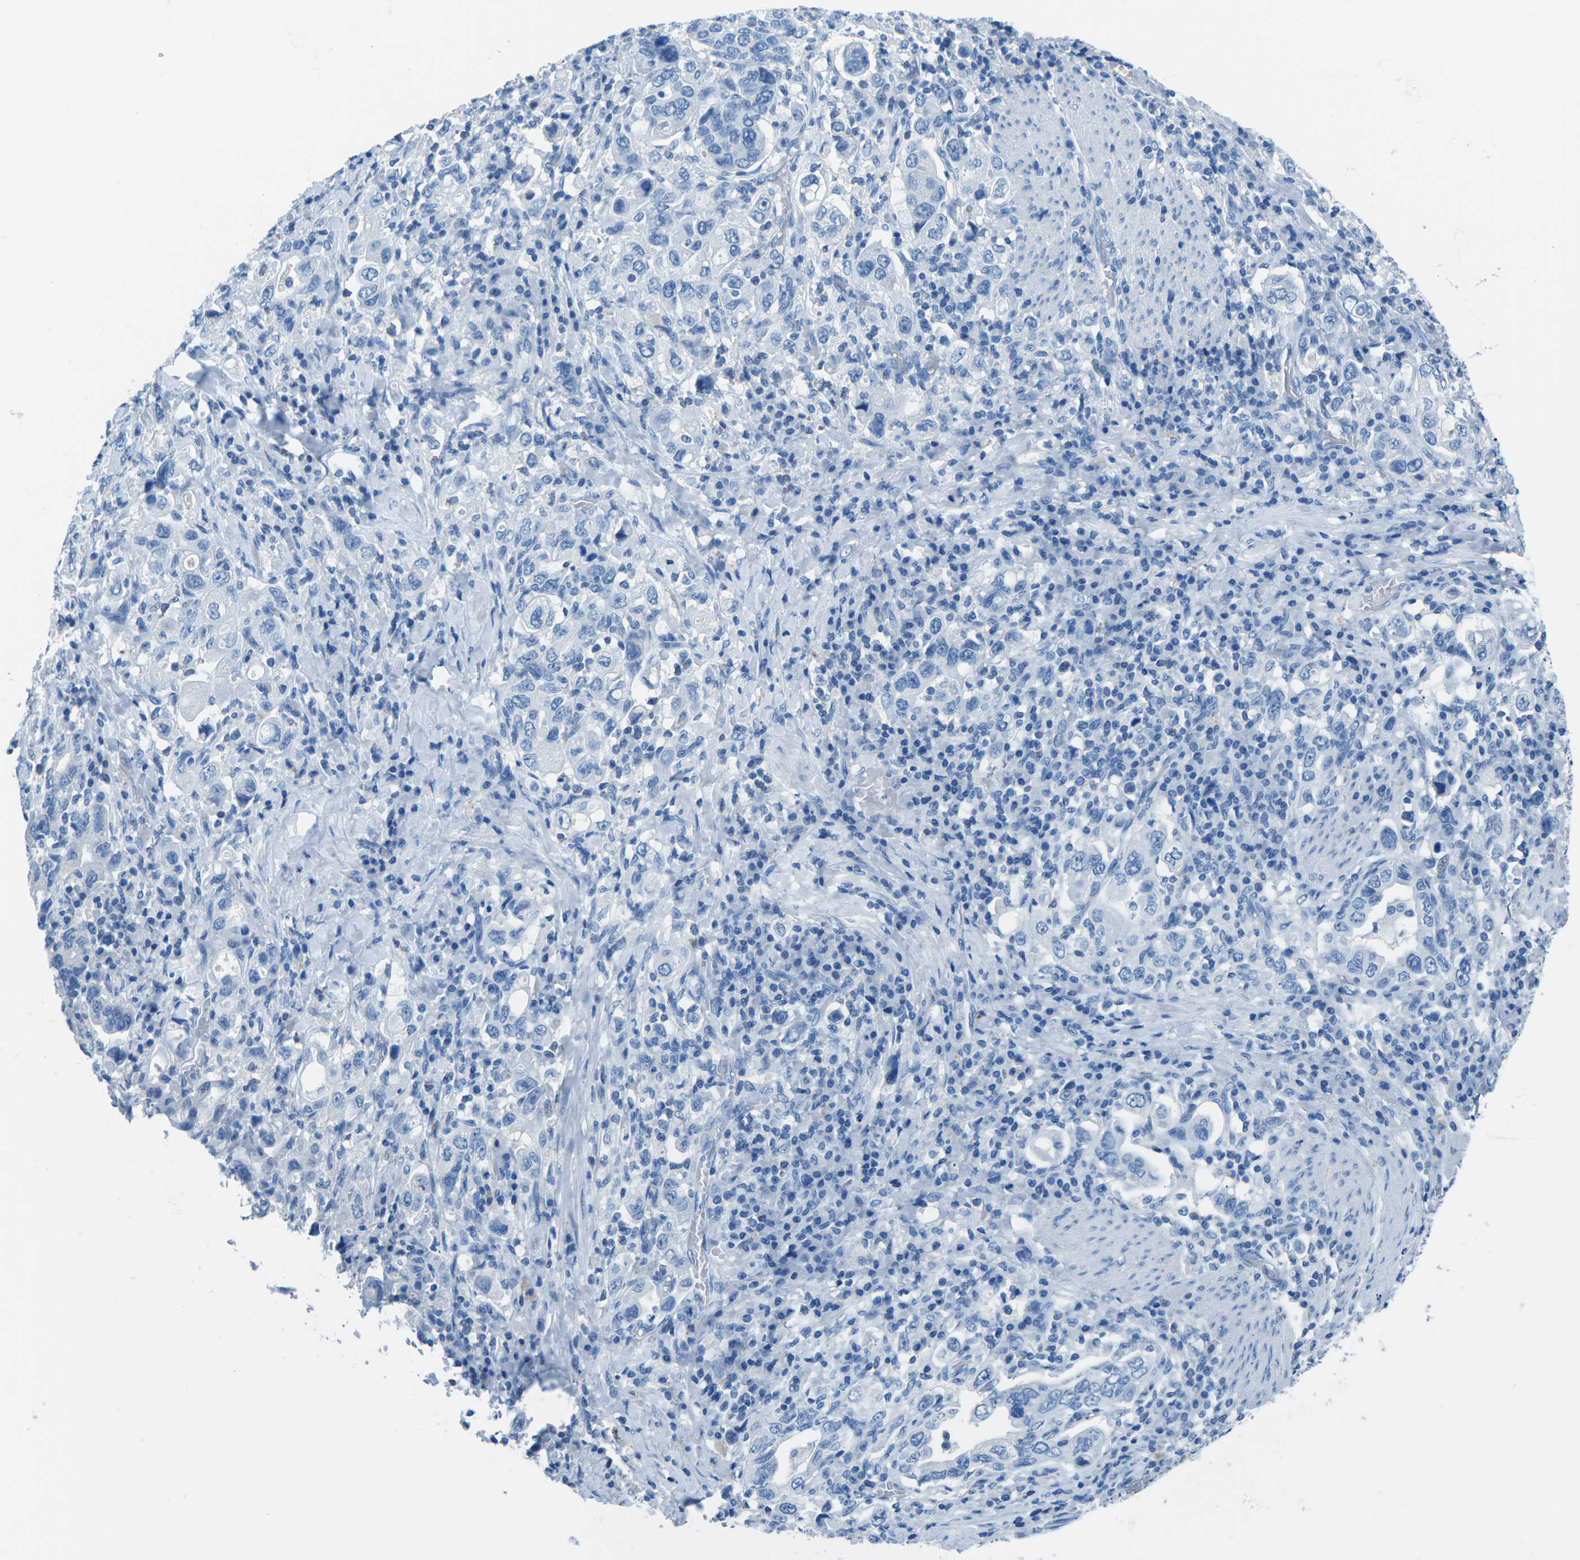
{"staining": {"intensity": "negative", "quantity": "none", "location": "none"}, "tissue": "stomach cancer", "cell_type": "Tumor cells", "image_type": "cancer", "snomed": [{"axis": "morphology", "description": "Adenocarcinoma, NOS"}, {"axis": "topography", "description": "Stomach, upper"}], "caption": "Stomach cancer was stained to show a protein in brown. There is no significant expression in tumor cells.", "gene": "MYH8", "patient": {"sex": "male", "age": 62}}